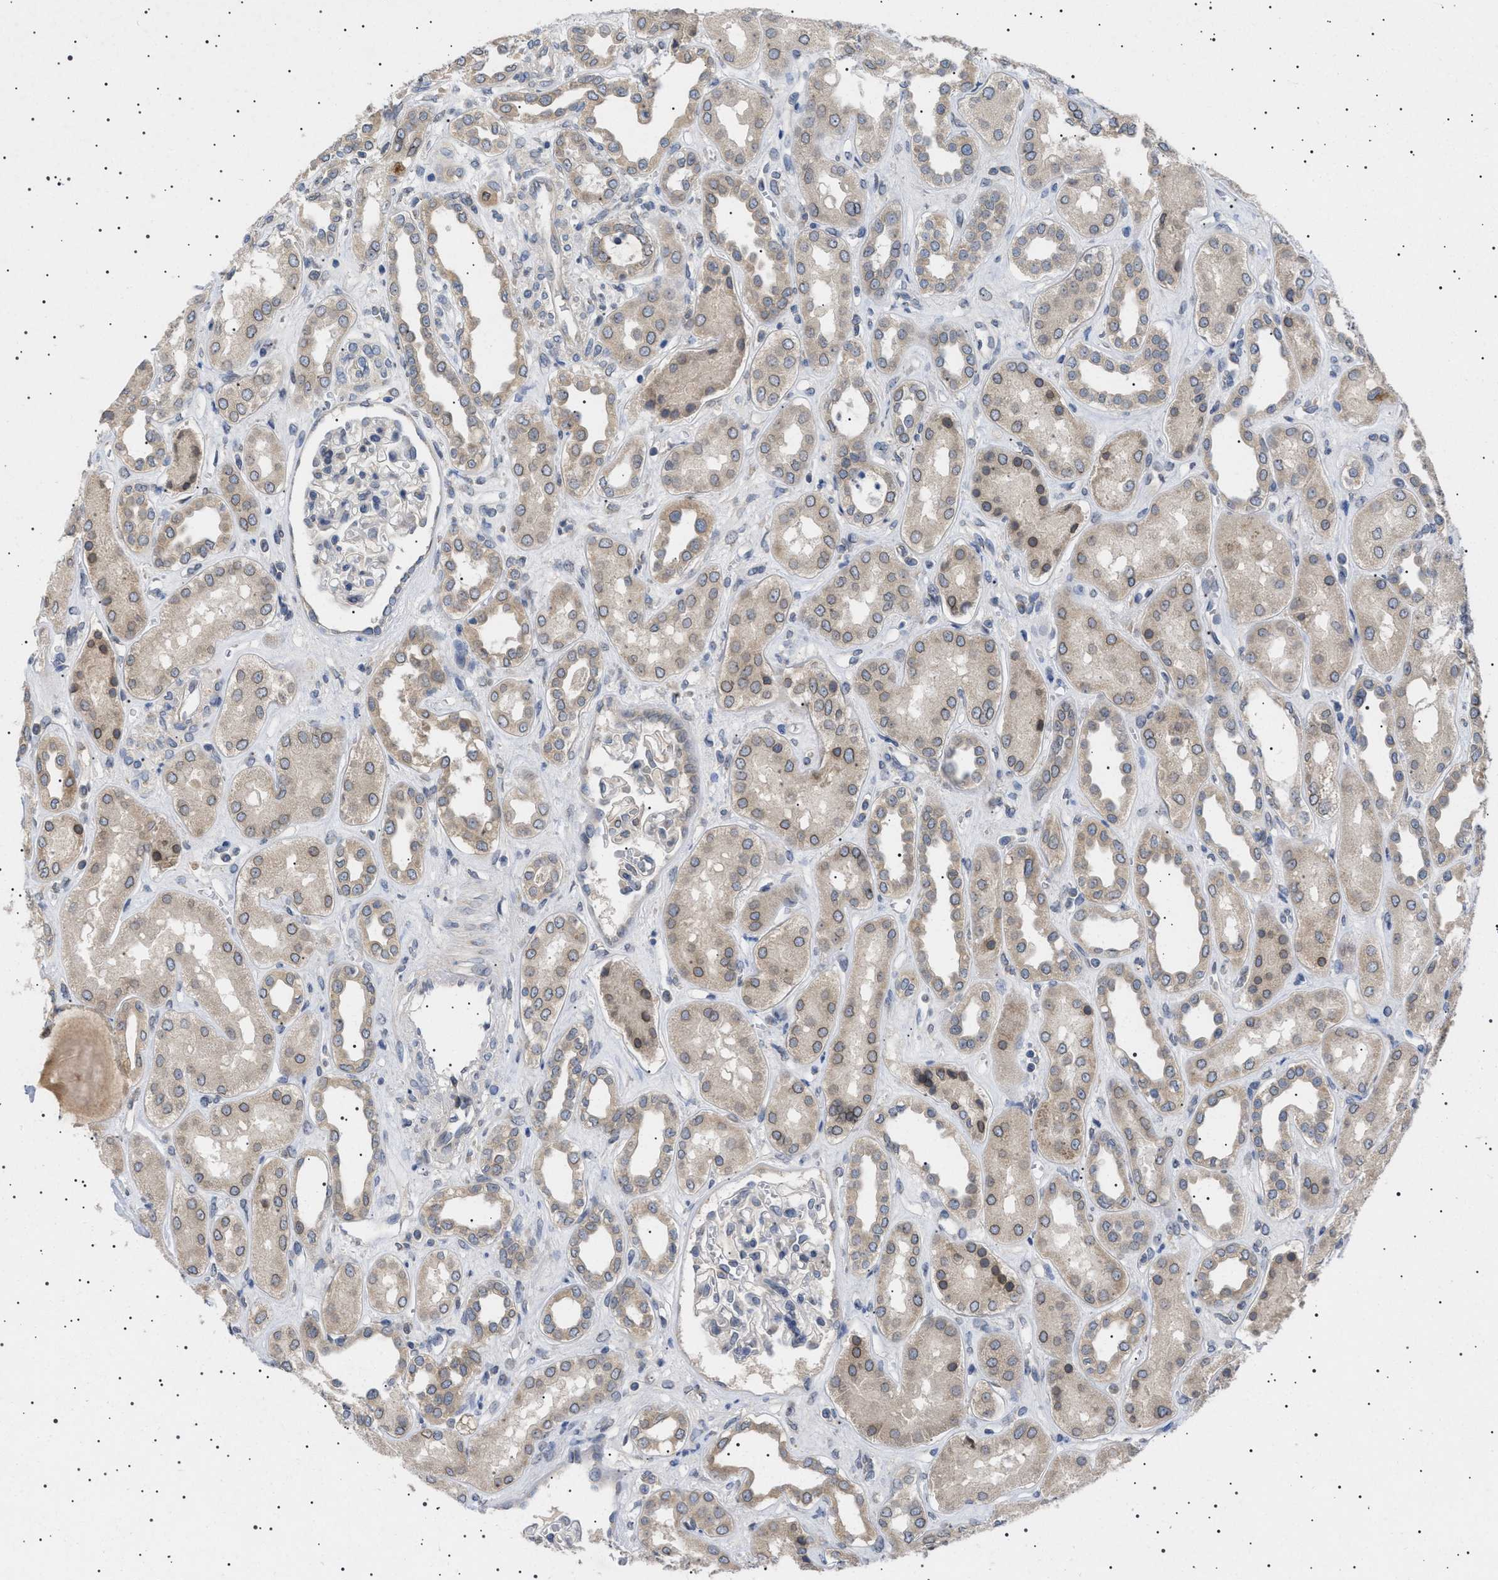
{"staining": {"intensity": "negative", "quantity": "none", "location": "none"}, "tissue": "kidney", "cell_type": "Cells in glomeruli", "image_type": "normal", "snomed": [{"axis": "morphology", "description": "Normal tissue, NOS"}, {"axis": "topography", "description": "Kidney"}], "caption": "Immunohistochemical staining of unremarkable kidney shows no significant staining in cells in glomeruli. (DAB IHC visualized using brightfield microscopy, high magnification).", "gene": "NUP93", "patient": {"sex": "male", "age": 59}}